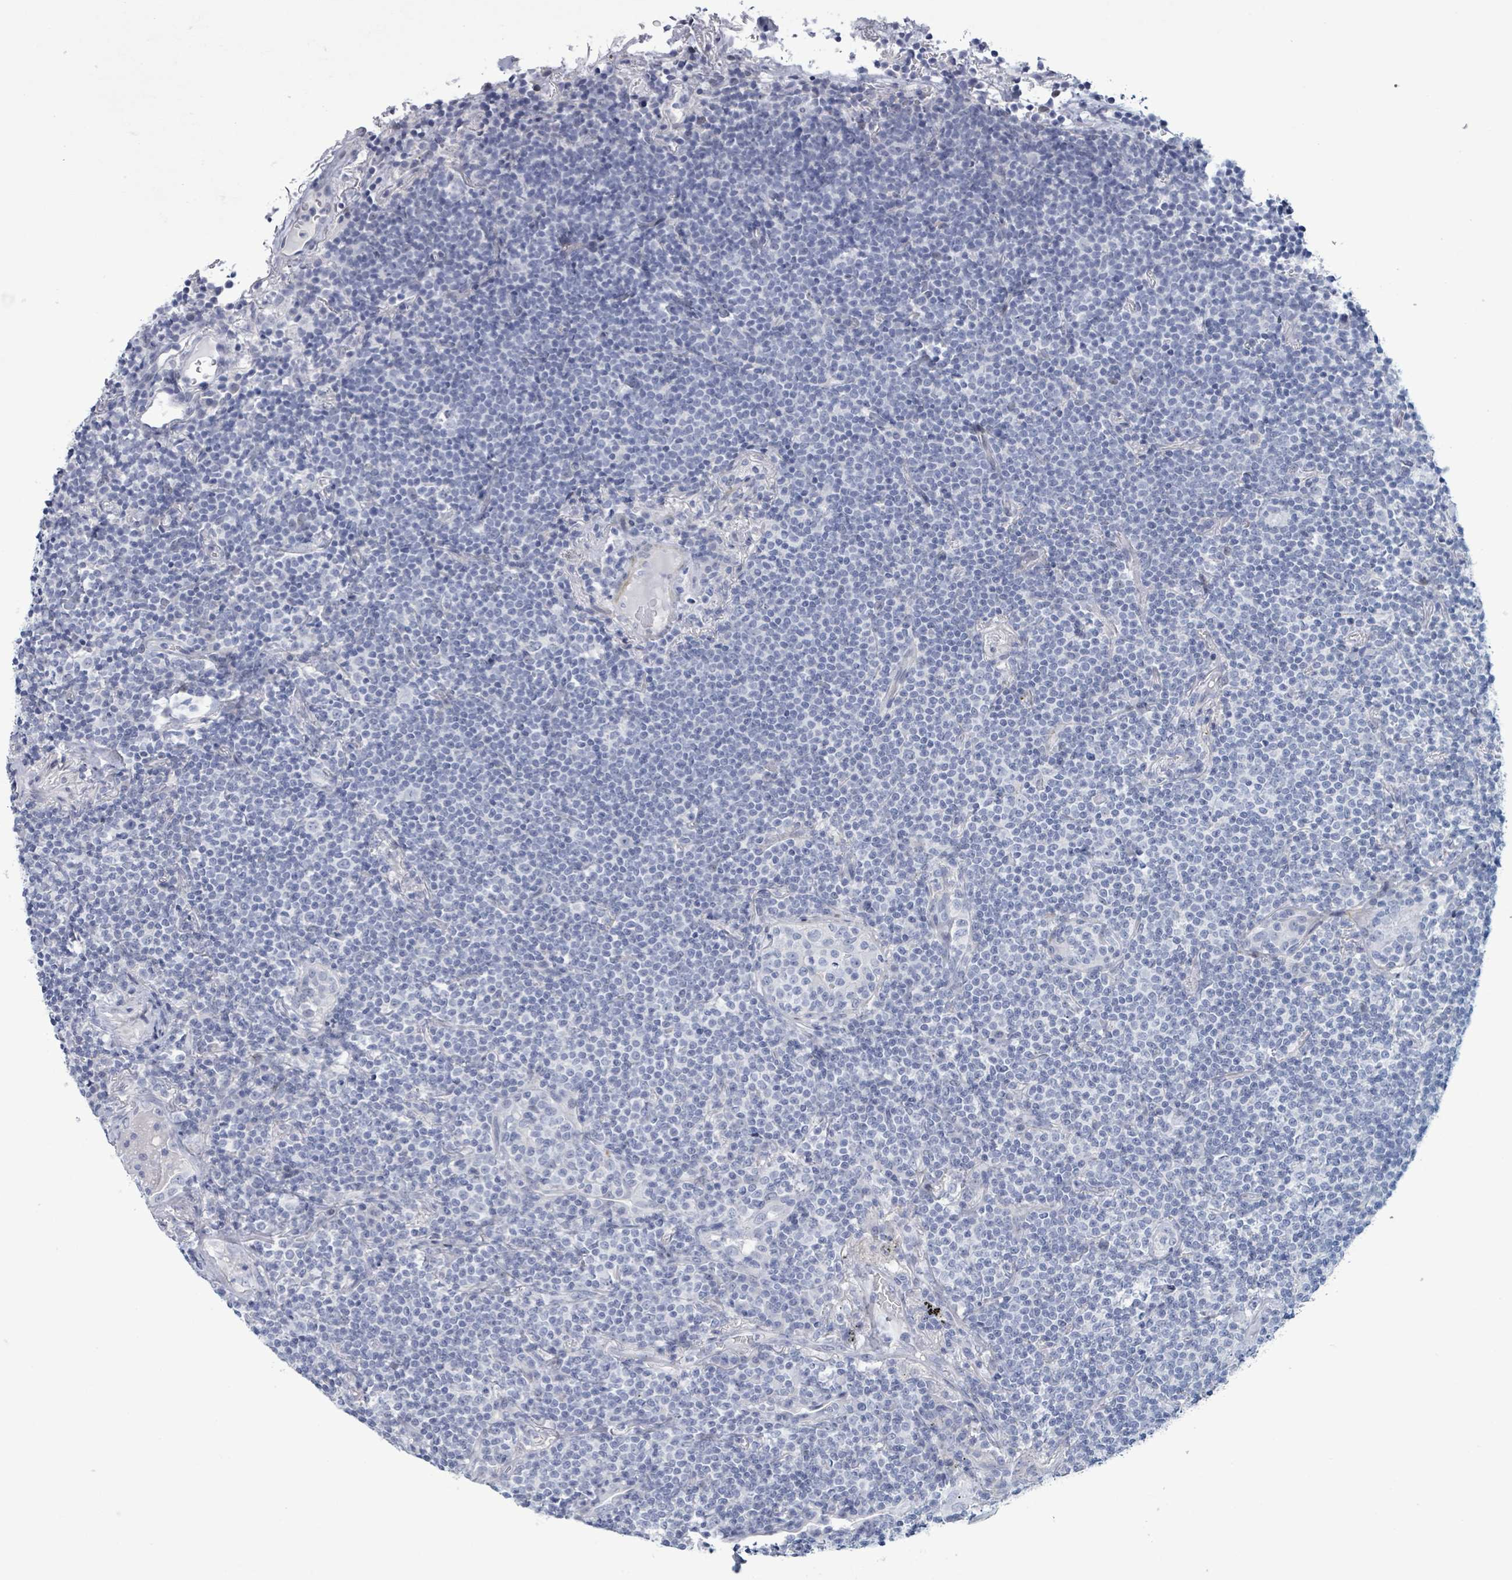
{"staining": {"intensity": "negative", "quantity": "none", "location": "none"}, "tissue": "lymphoma", "cell_type": "Tumor cells", "image_type": "cancer", "snomed": [{"axis": "morphology", "description": "Malignant lymphoma, non-Hodgkin's type, Low grade"}, {"axis": "topography", "description": "Lung"}], "caption": "This is an immunohistochemistry image of human lymphoma. There is no positivity in tumor cells.", "gene": "ZNF771", "patient": {"sex": "female", "age": 71}}